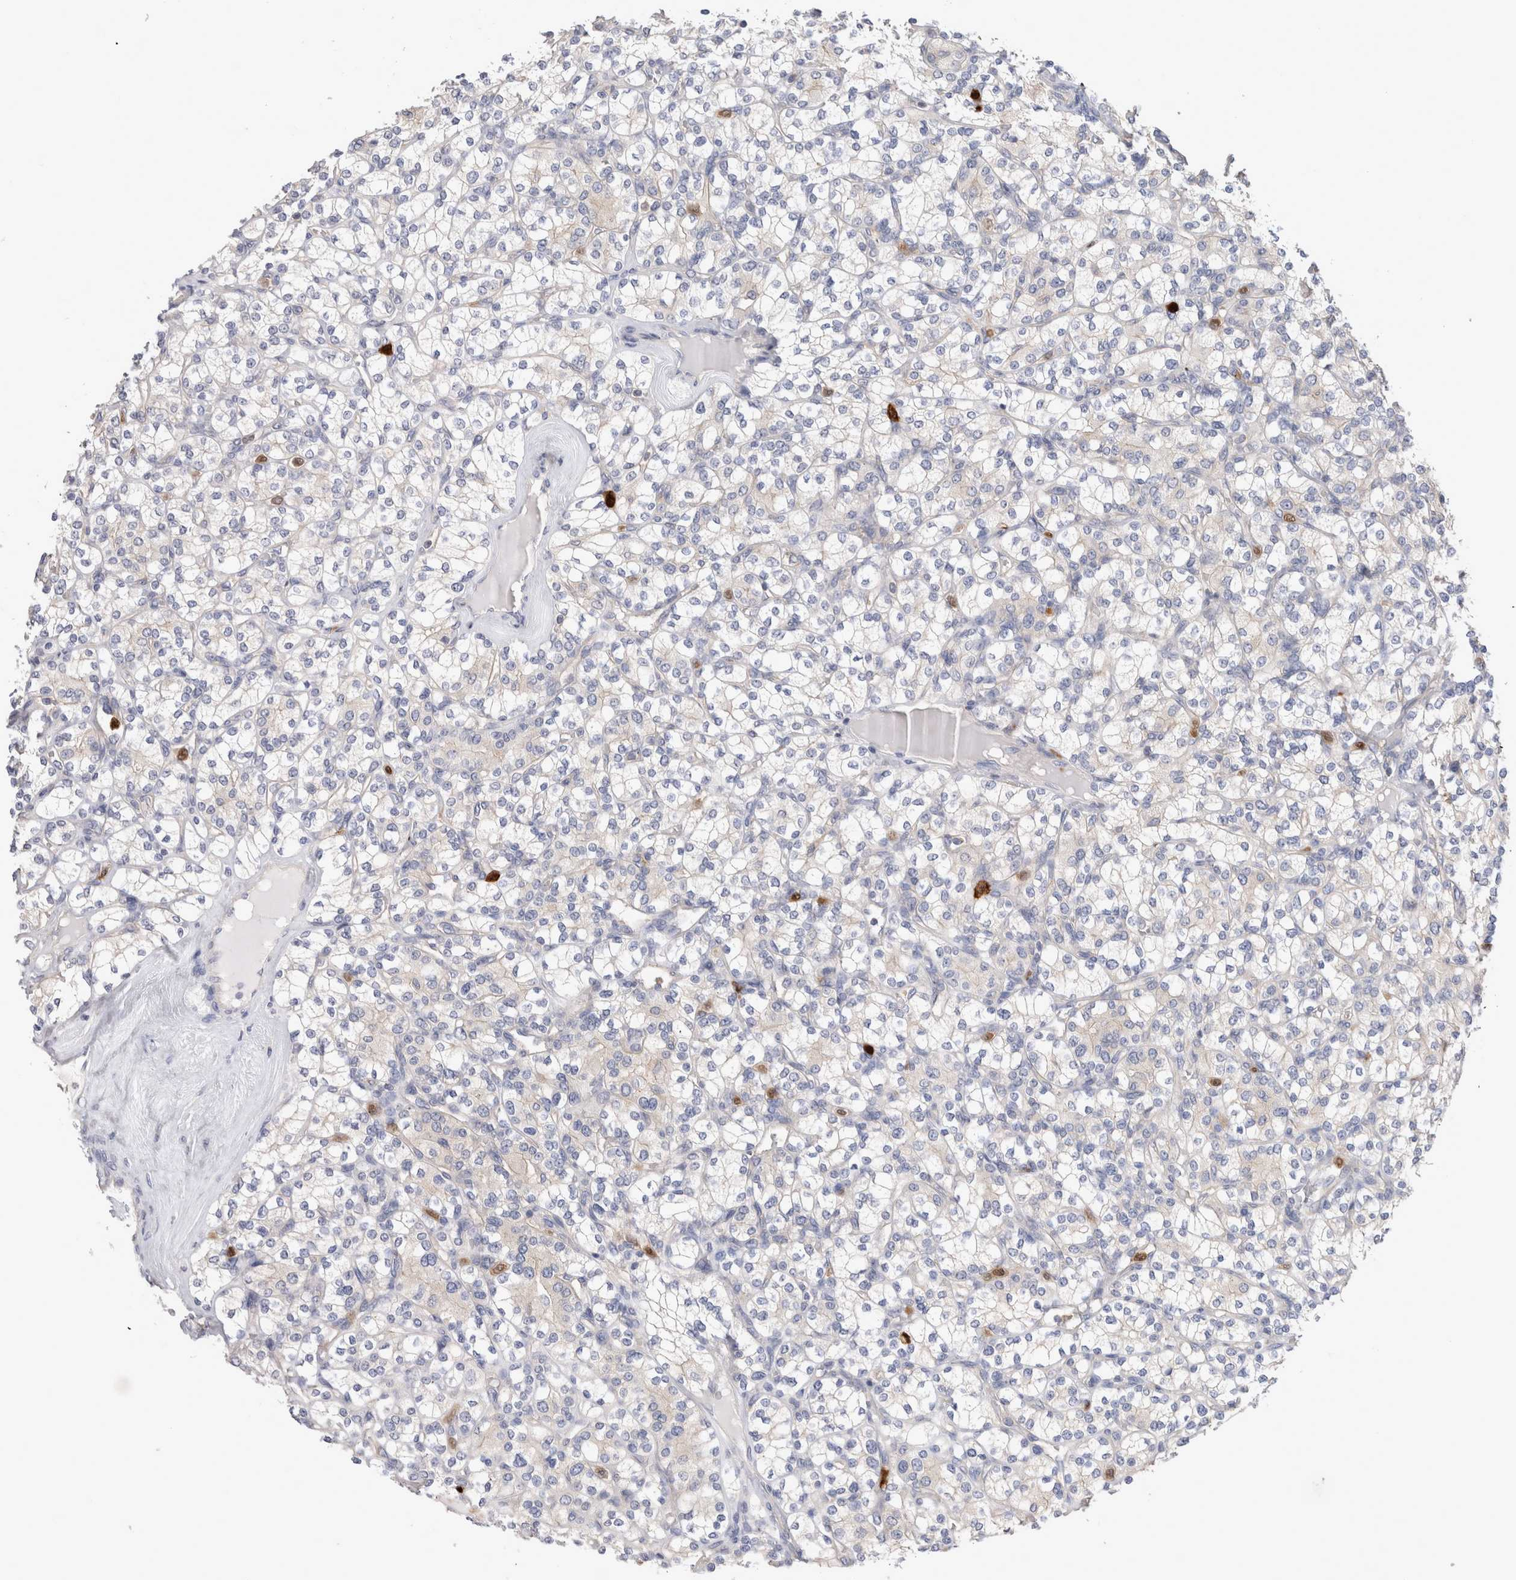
{"staining": {"intensity": "negative", "quantity": "none", "location": "none"}, "tissue": "renal cancer", "cell_type": "Tumor cells", "image_type": "cancer", "snomed": [{"axis": "morphology", "description": "Adenocarcinoma, NOS"}, {"axis": "topography", "description": "Kidney"}], "caption": "DAB immunohistochemical staining of renal adenocarcinoma exhibits no significant staining in tumor cells.", "gene": "NXT2", "patient": {"sex": "male", "age": 77}}